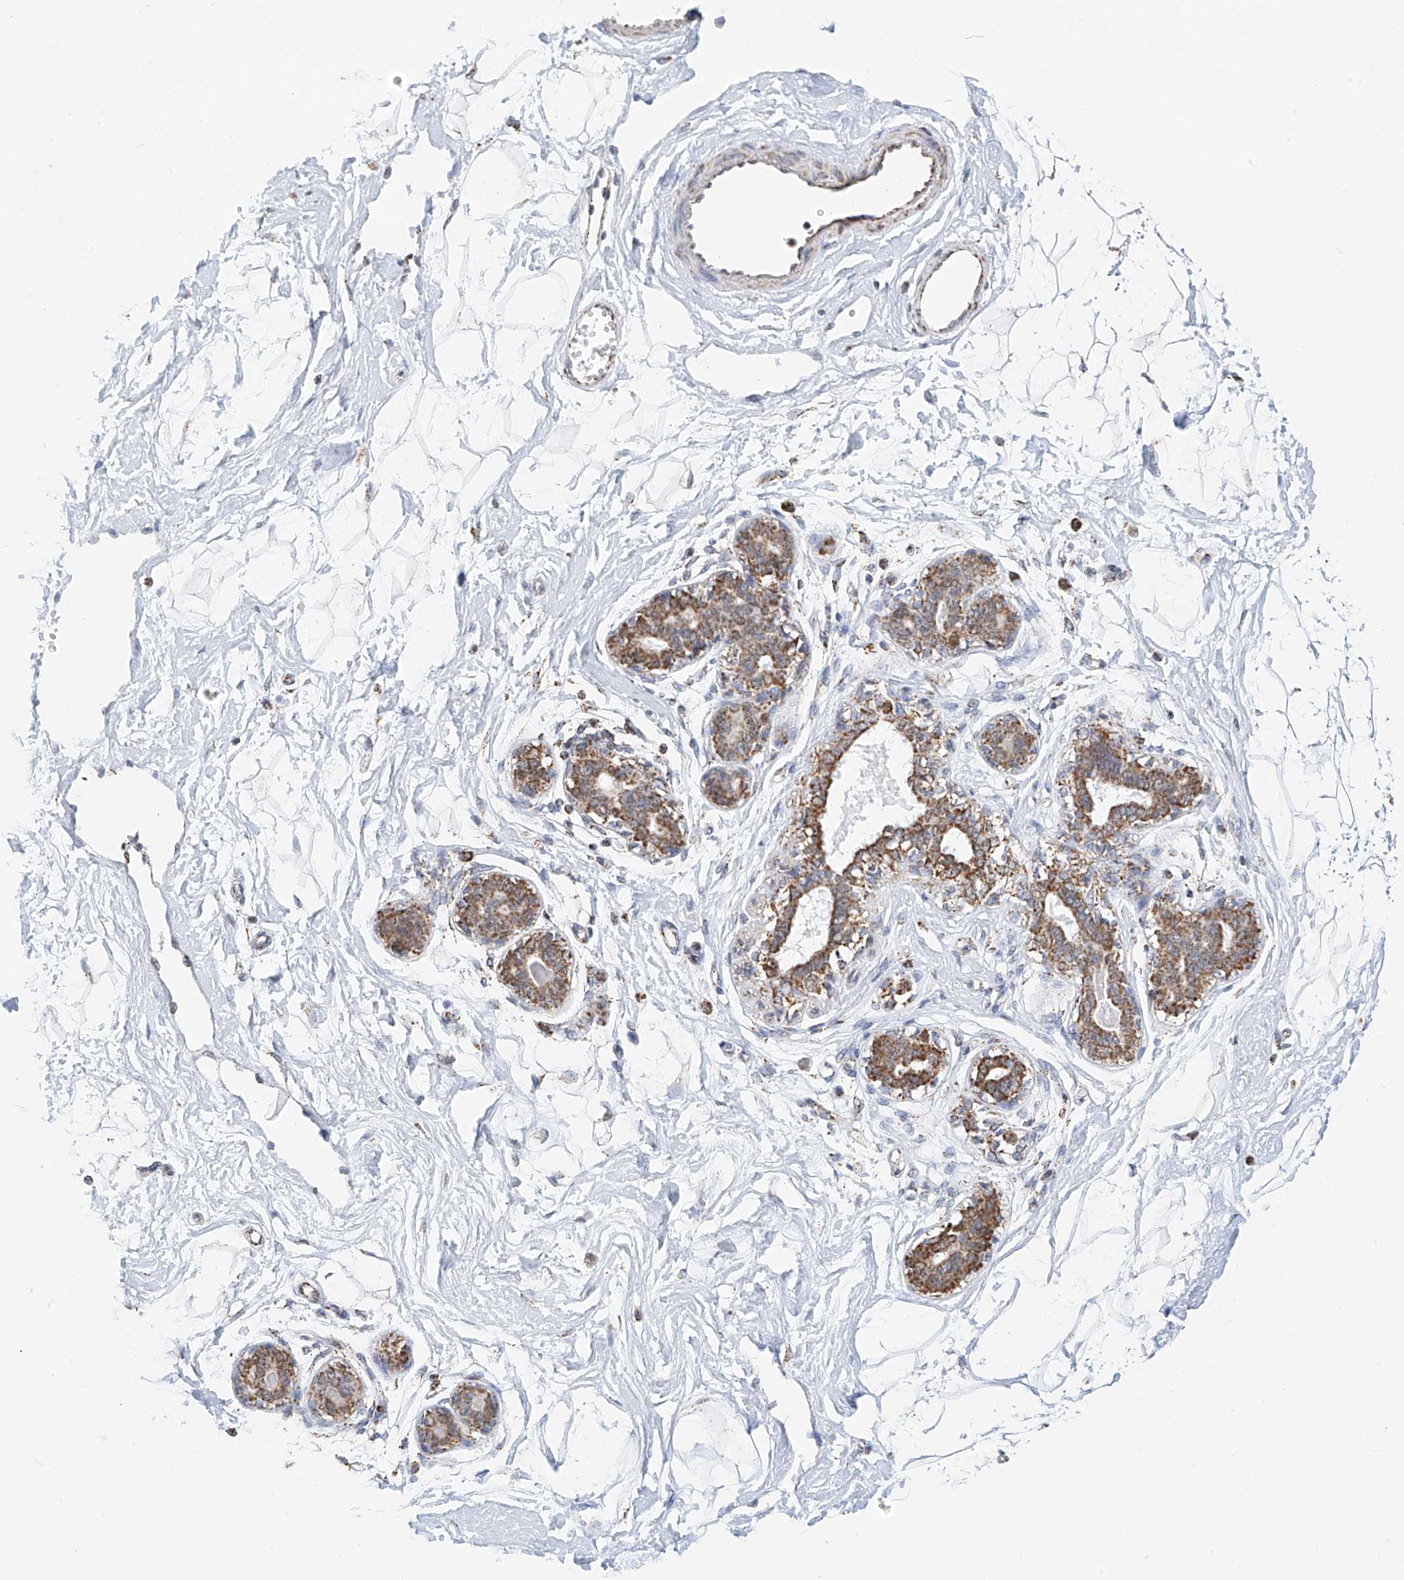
{"staining": {"intensity": "negative", "quantity": "none", "location": "none"}, "tissue": "breast", "cell_type": "Adipocytes", "image_type": "normal", "snomed": [{"axis": "morphology", "description": "Normal tissue, NOS"}, {"axis": "topography", "description": "Breast"}], "caption": "IHC micrograph of unremarkable human breast stained for a protein (brown), which demonstrates no positivity in adipocytes.", "gene": "NALCN", "patient": {"sex": "female", "age": 45}}